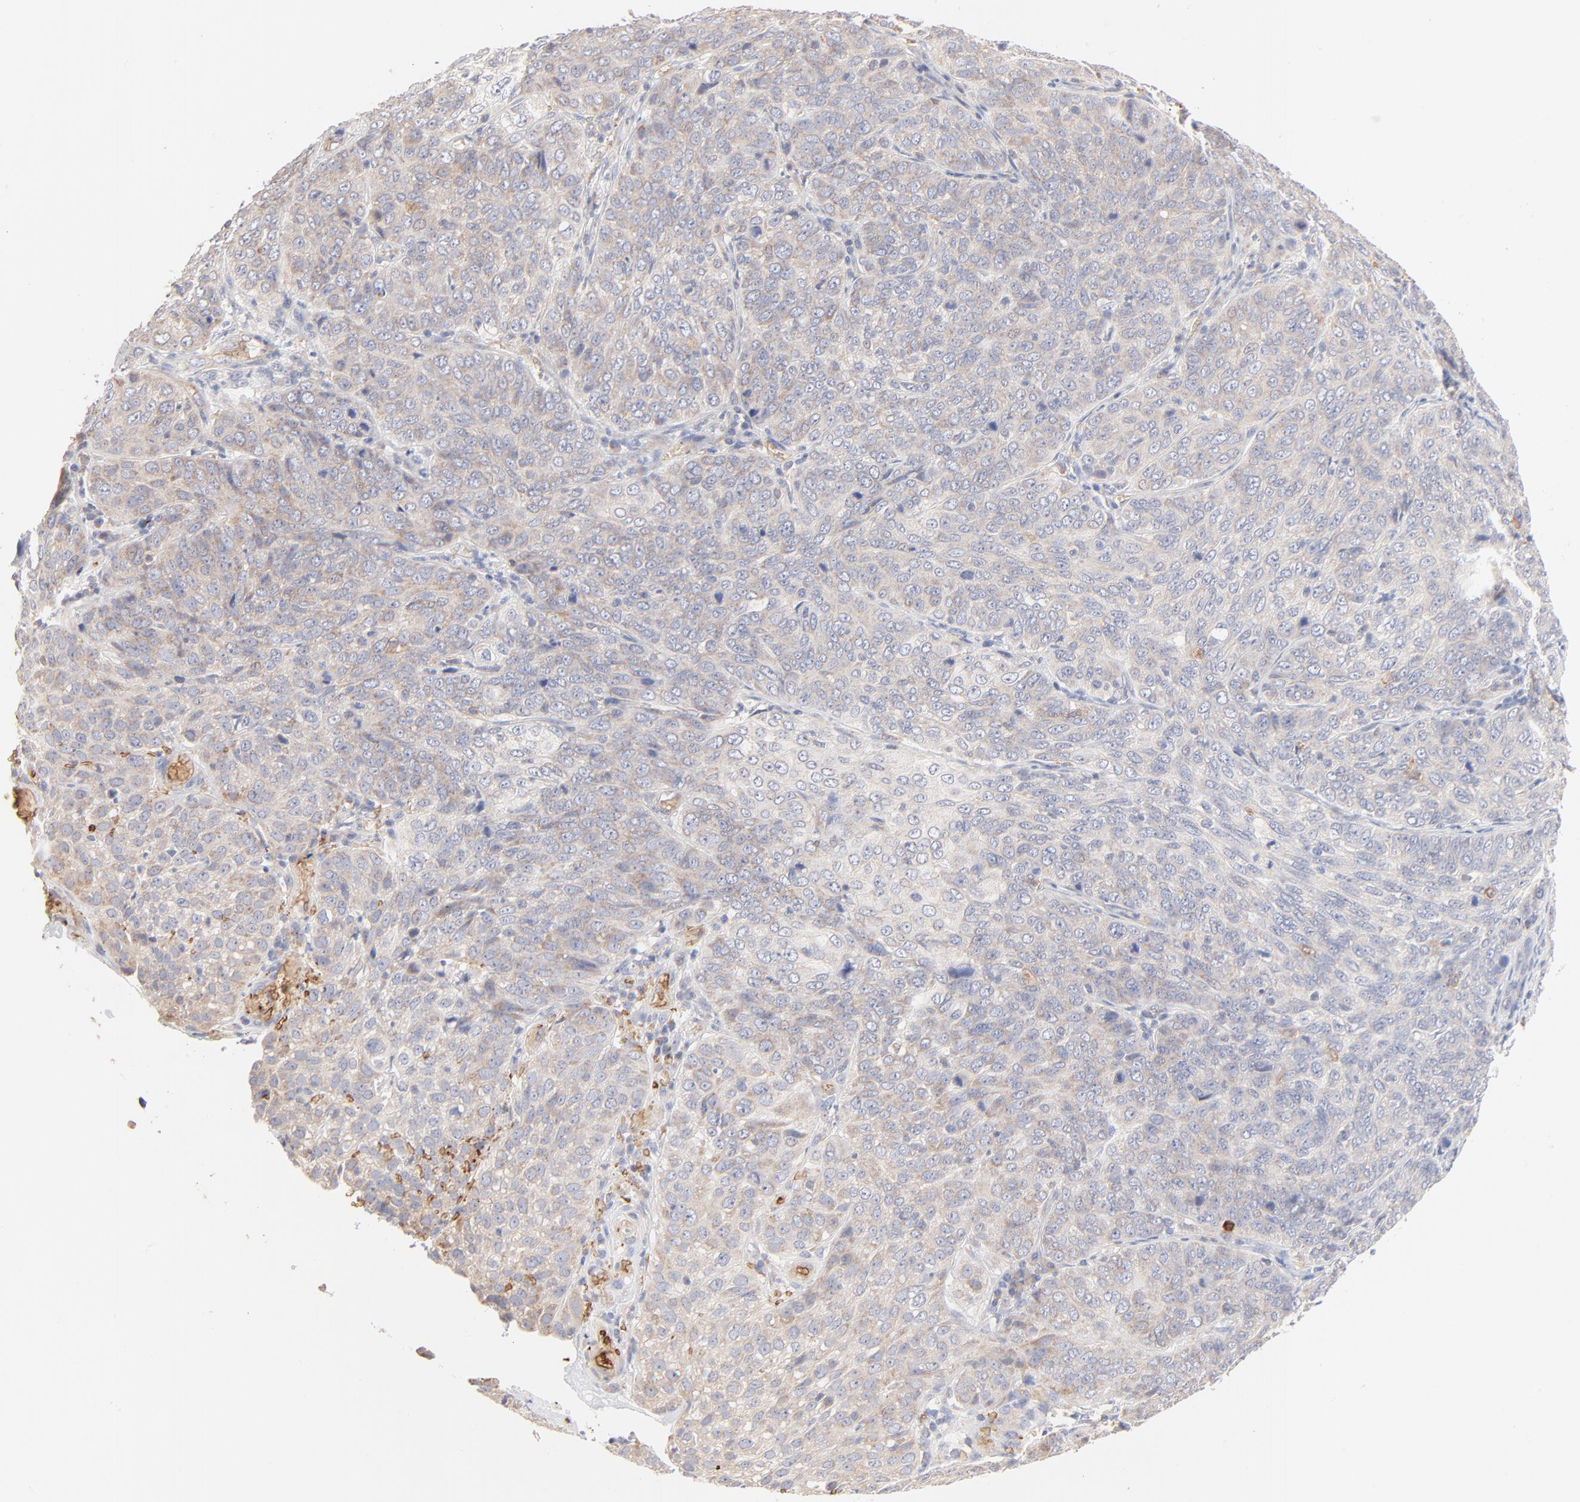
{"staining": {"intensity": "weak", "quantity": "25%-75%", "location": "cytoplasmic/membranous"}, "tissue": "cervical cancer", "cell_type": "Tumor cells", "image_type": "cancer", "snomed": [{"axis": "morphology", "description": "Squamous cell carcinoma, NOS"}, {"axis": "topography", "description": "Cervix"}], "caption": "A low amount of weak cytoplasmic/membranous staining is appreciated in approximately 25%-75% of tumor cells in cervical cancer tissue.", "gene": "SPTB", "patient": {"sex": "female", "age": 38}}